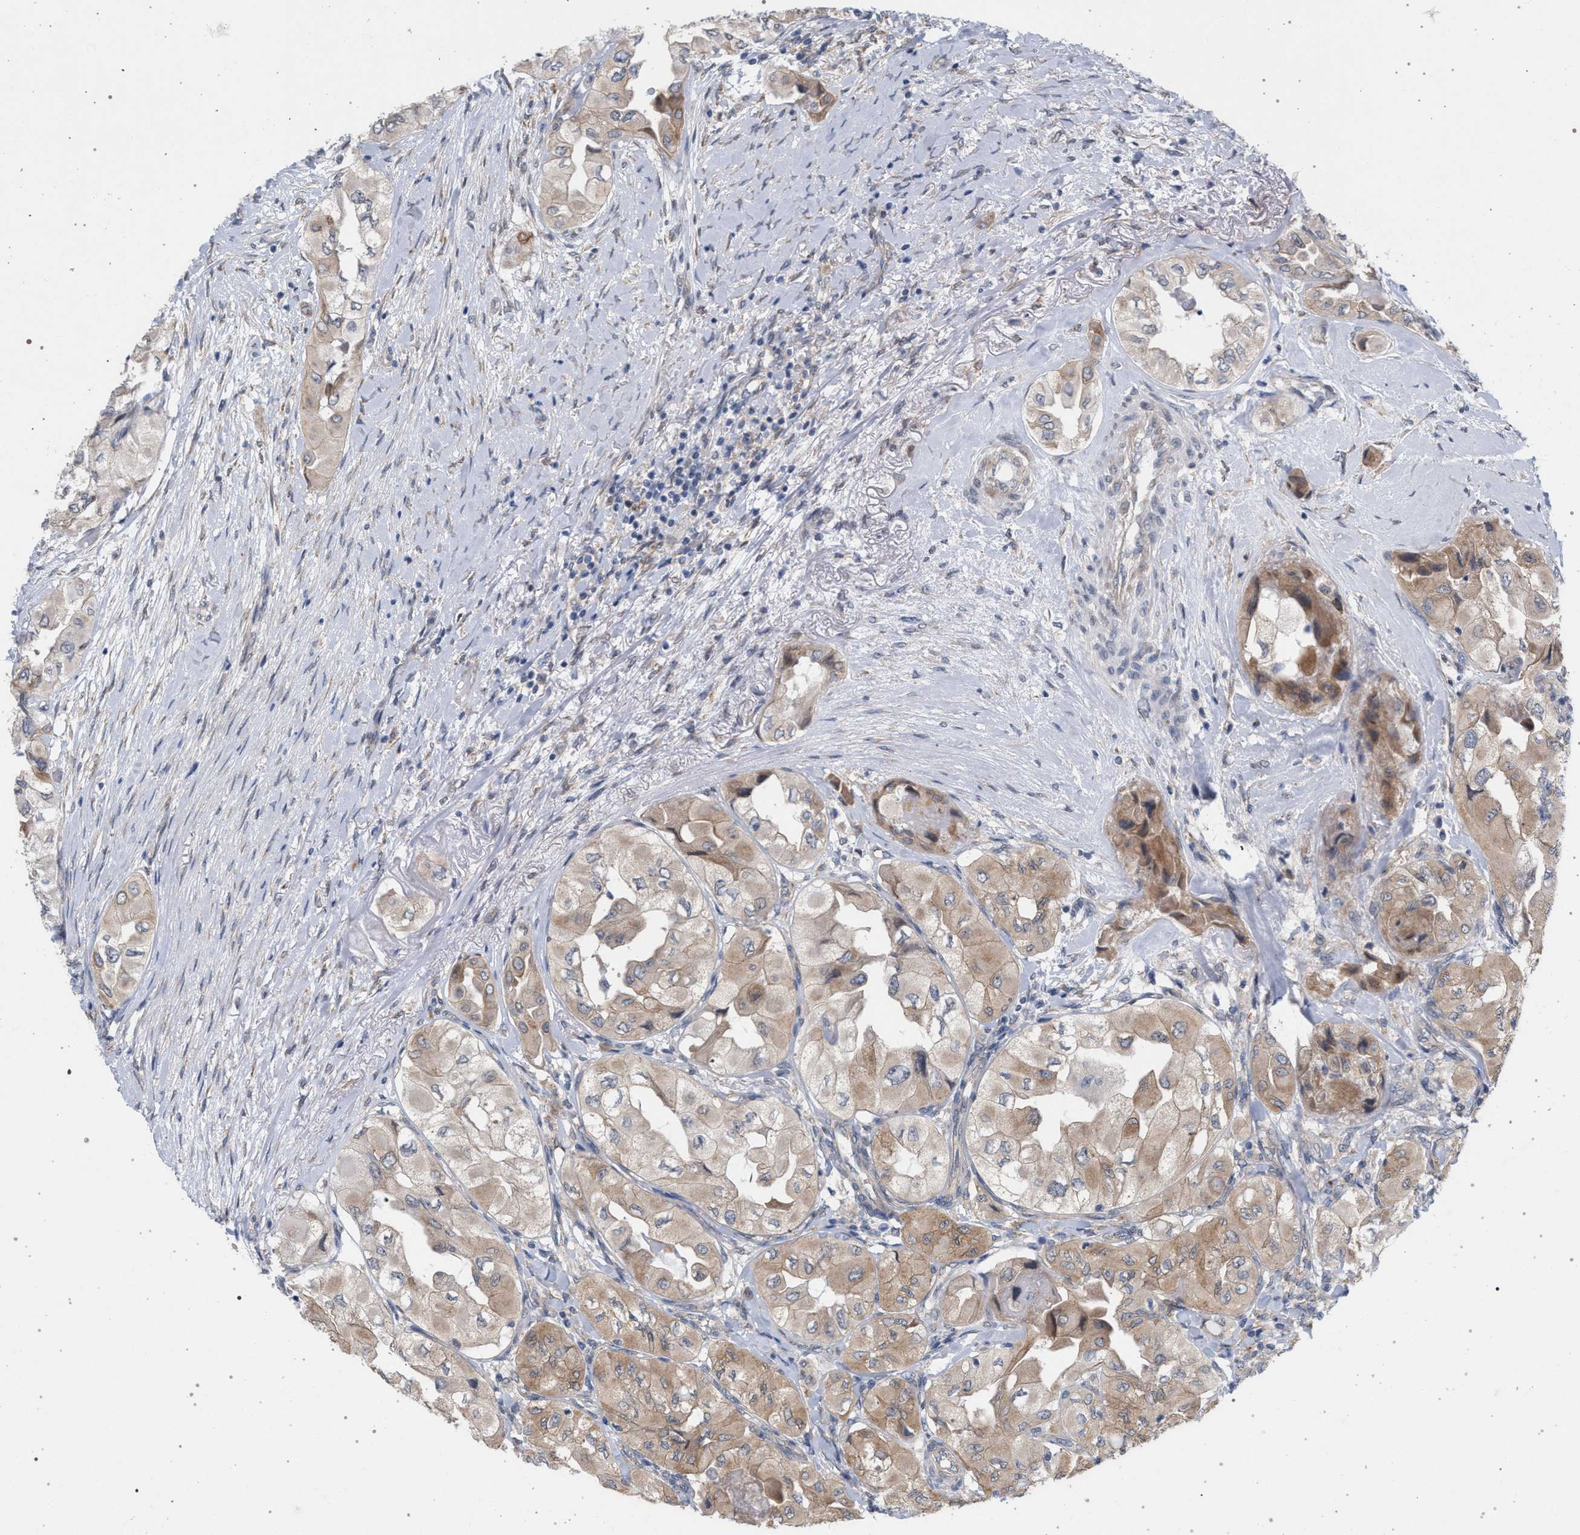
{"staining": {"intensity": "weak", "quantity": ">75%", "location": "cytoplasmic/membranous"}, "tissue": "thyroid cancer", "cell_type": "Tumor cells", "image_type": "cancer", "snomed": [{"axis": "morphology", "description": "Papillary adenocarcinoma, NOS"}, {"axis": "topography", "description": "Thyroid gland"}], "caption": "Immunohistochemical staining of thyroid papillary adenocarcinoma demonstrates low levels of weak cytoplasmic/membranous staining in approximately >75% of tumor cells.", "gene": "ARPC5L", "patient": {"sex": "female", "age": 59}}